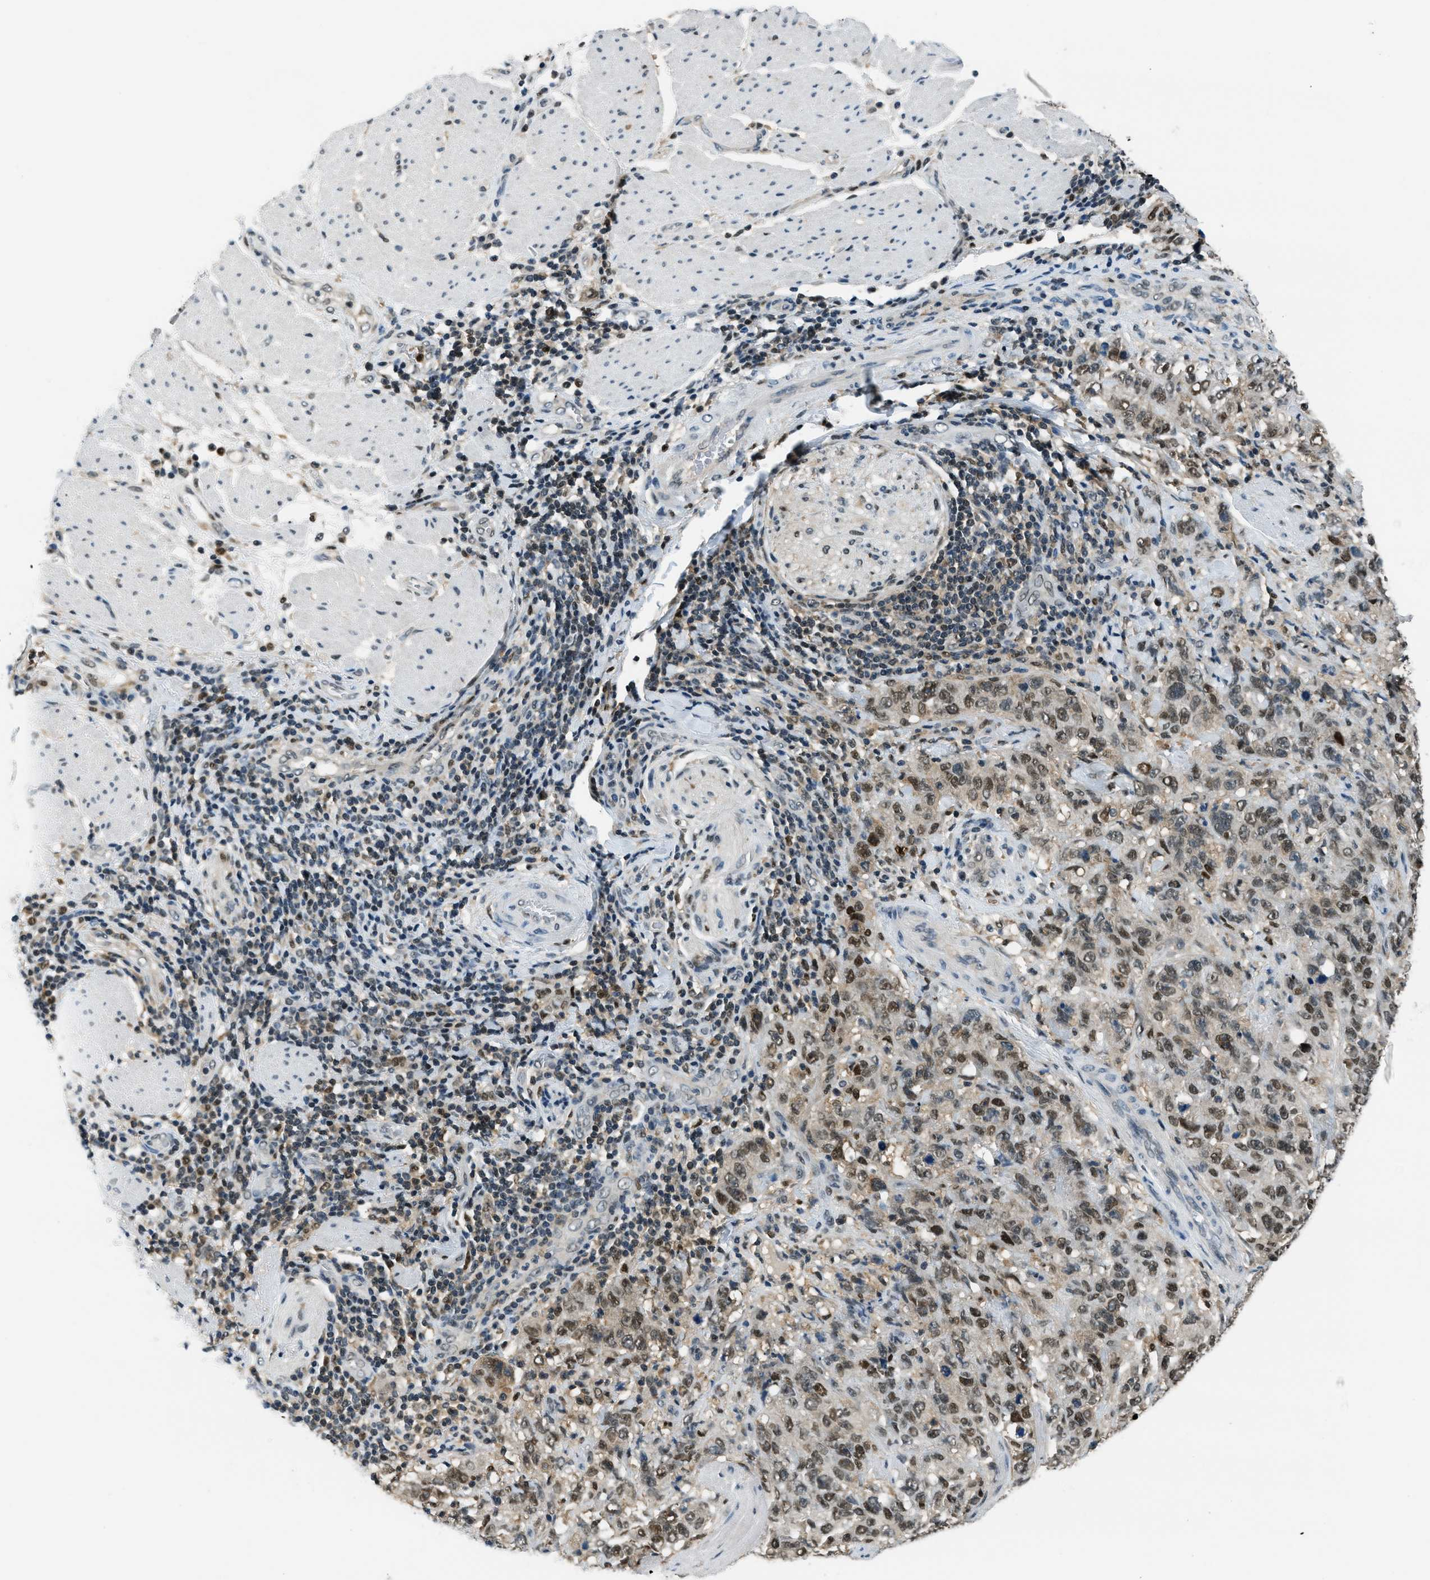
{"staining": {"intensity": "strong", "quantity": ">75%", "location": "nuclear"}, "tissue": "stomach cancer", "cell_type": "Tumor cells", "image_type": "cancer", "snomed": [{"axis": "morphology", "description": "Adenocarcinoma, NOS"}, {"axis": "topography", "description": "Stomach"}], "caption": "Approximately >75% of tumor cells in human stomach adenocarcinoma show strong nuclear protein expression as visualized by brown immunohistochemical staining.", "gene": "OGFR", "patient": {"sex": "male", "age": 48}}